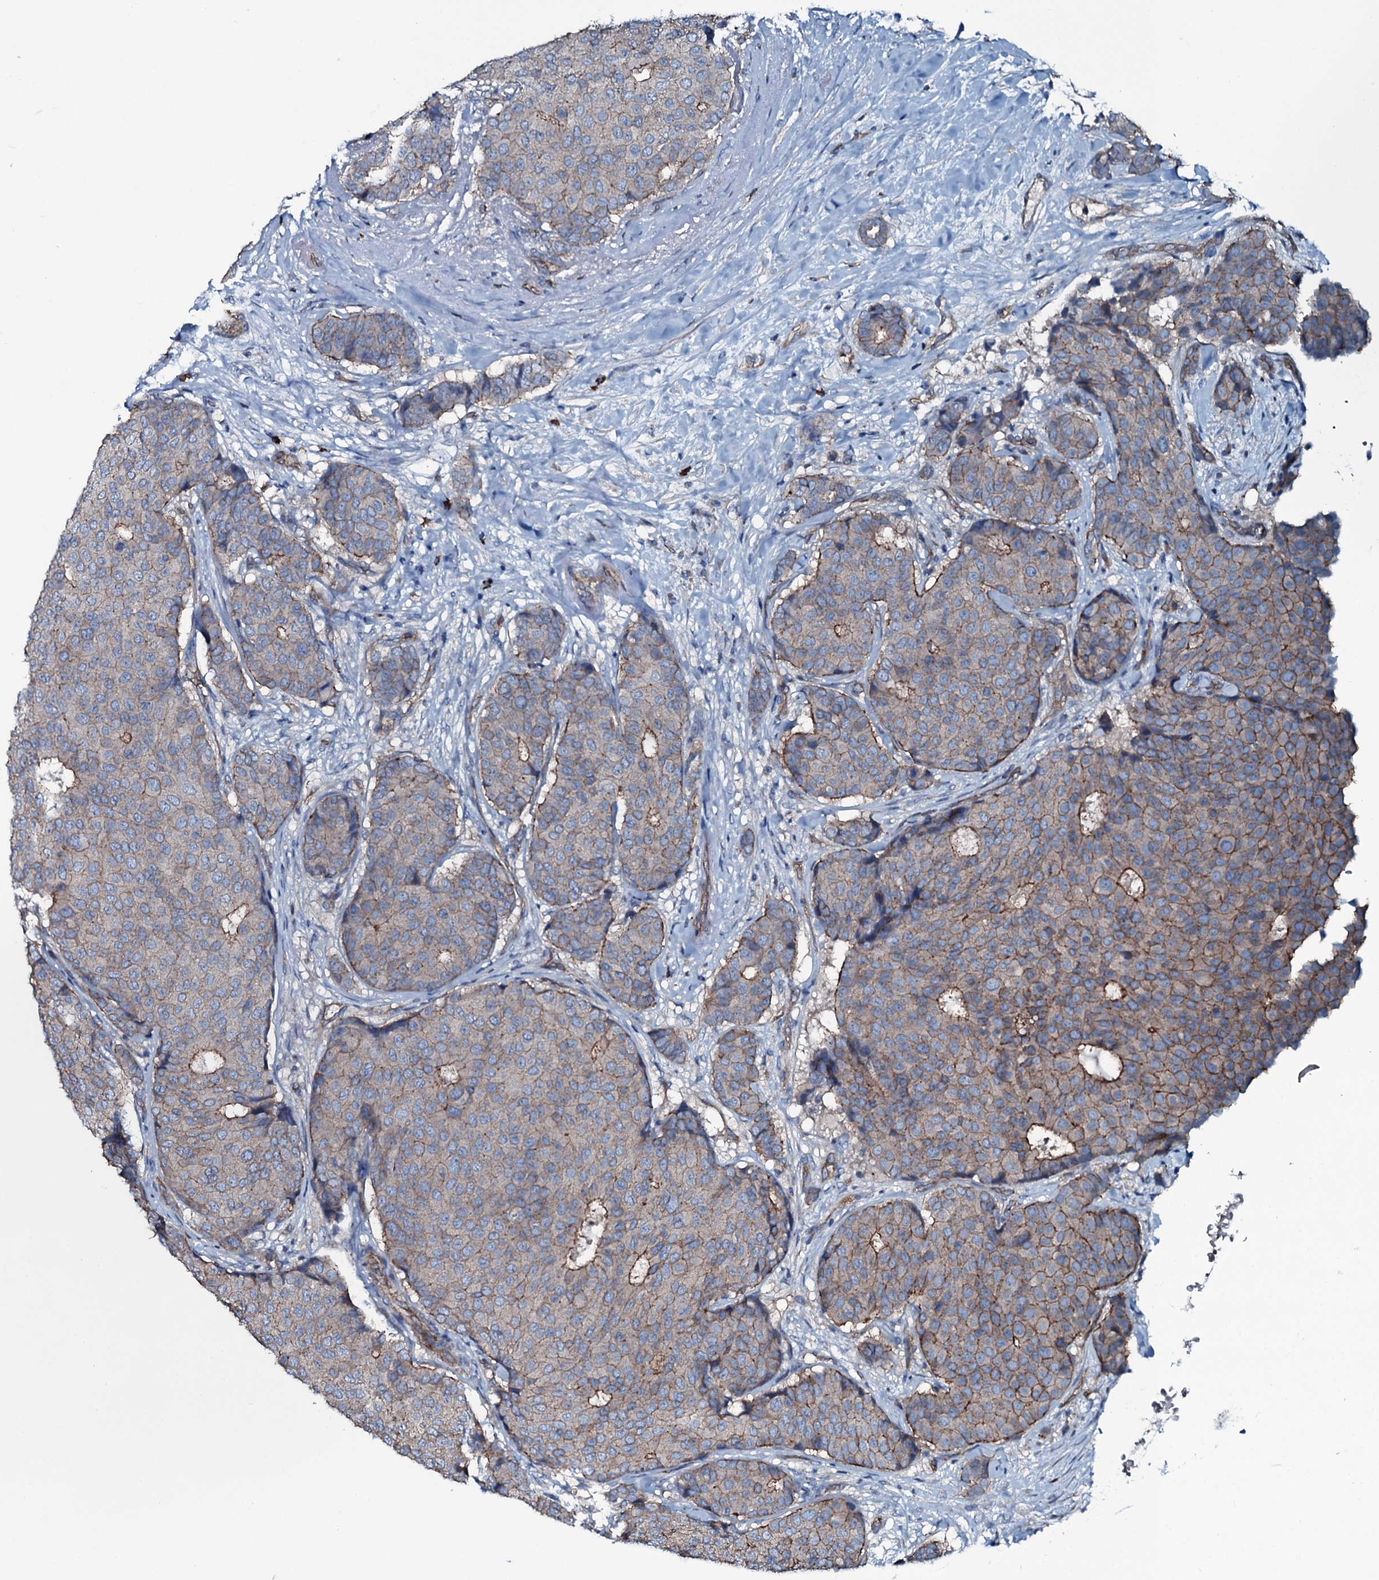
{"staining": {"intensity": "moderate", "quantity": "<25%", "location": "cytoplasmic/membranous"}, "tissue": "breast cancer", "cell_type": "Tumor cells", "image_type": "cancer", "snomed": [{"axis": "morphology", "description": "Duct carcinoma"}, {"axis": "topography", "description": "Breast"}], "caption": "An image showing moderate cytoplasmic/membranous positivity in approximately <25% of tumor cells in breast cancer (infiltrating ductal carcinoma), as visualized by brown immunohistochemical staining.", "gene": "SLC25A38", "patient": {"sex": "female", "age": 75}}